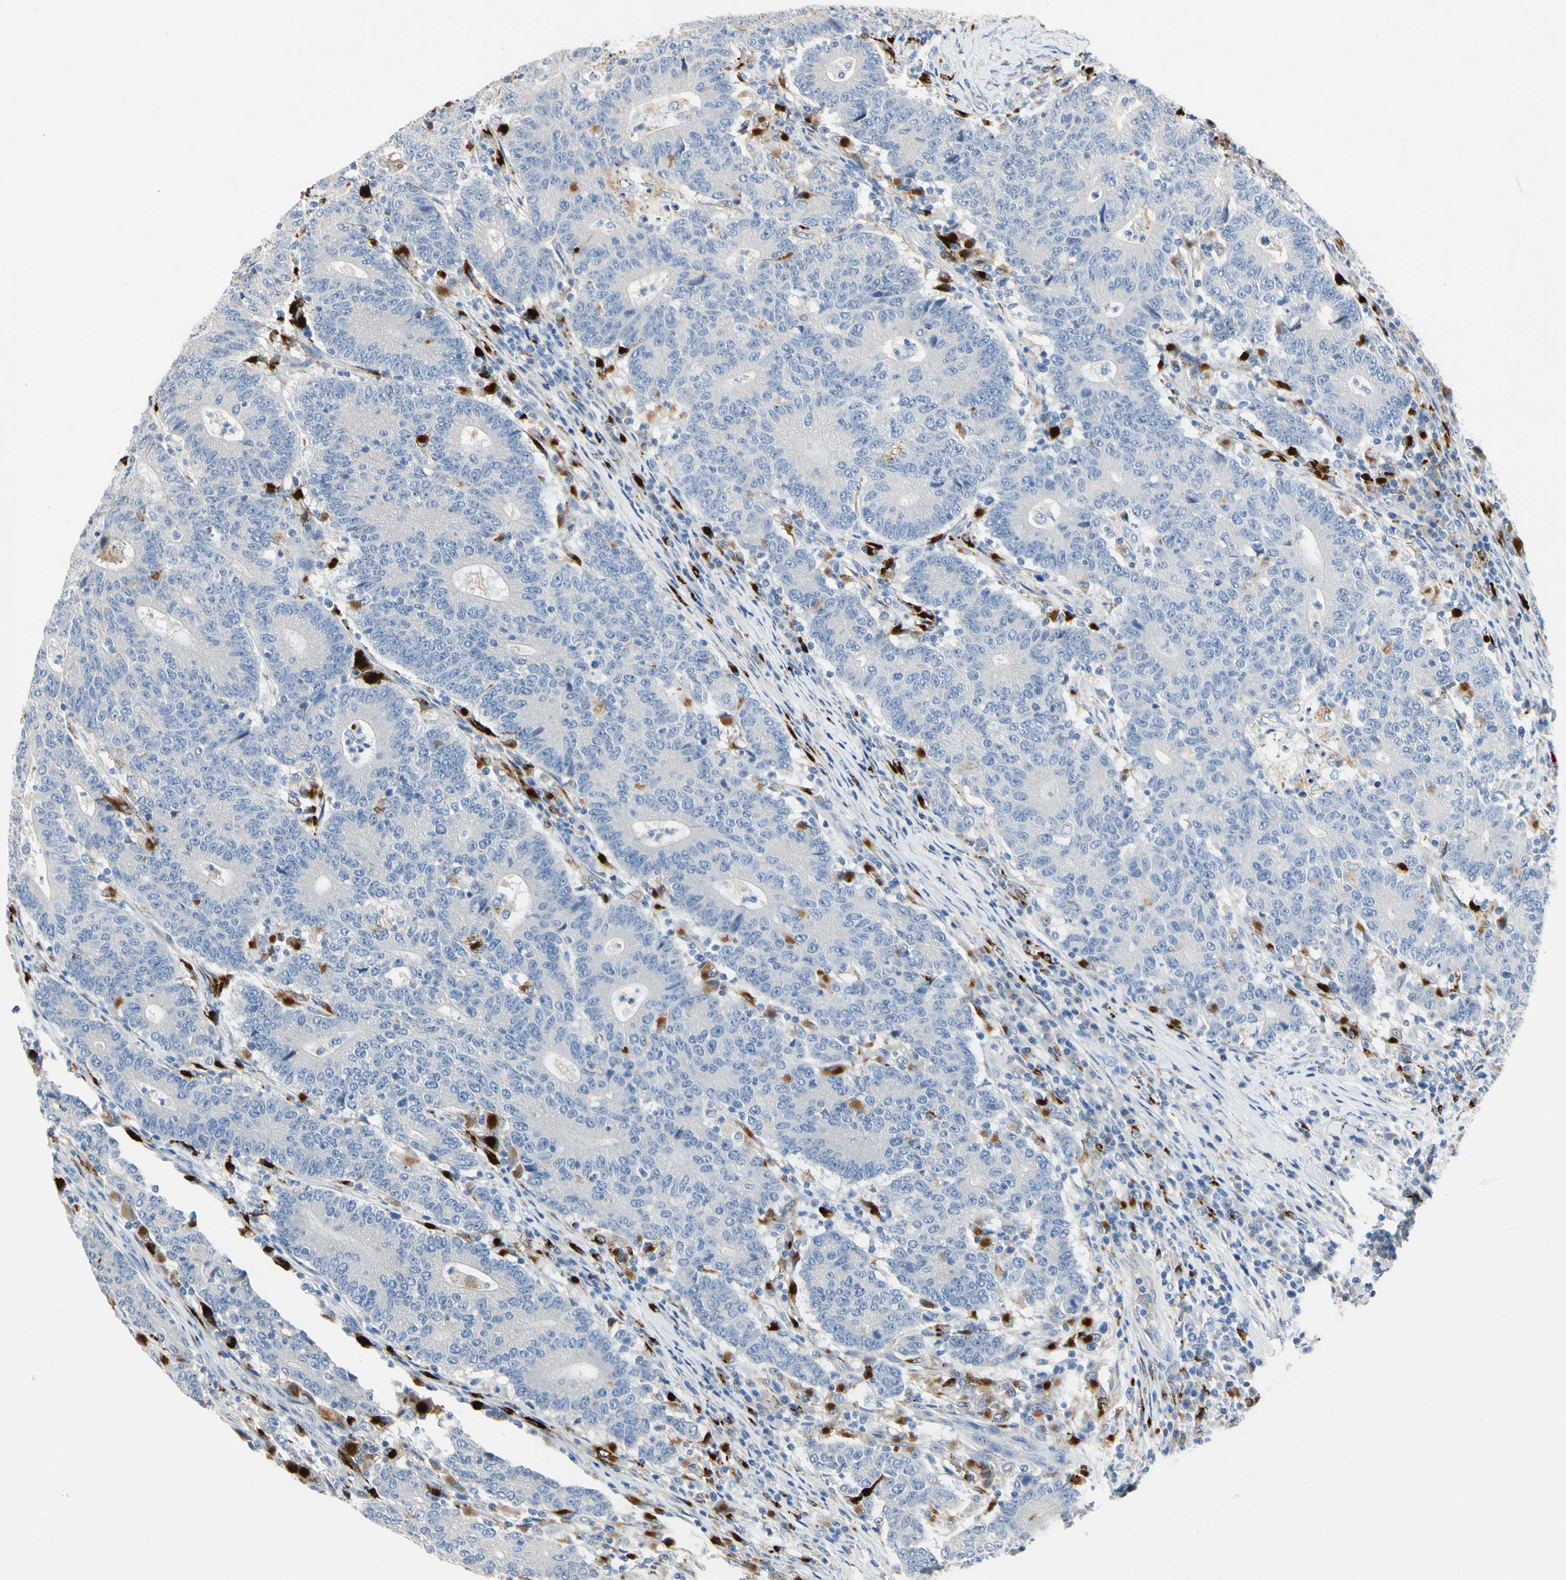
{"staining": {"intensity": "negative", "quantity": "none", "location": "none"}, "tissue": "colorectal cancer", "cell_type": "Tumor cells", "image_type": "cancer", "snomed": [{"axis": "morphology", "description": "Normal tissue, NOS"}, {"axis": "morphology", "description": "Adenocarcinoma, NOS"}, {"axis": "topography", "description": "Colon"}], "caption": "Adenocarcinoma (colorectal) stained for a protein using immunohistochemistry reveals no staining tumor cells.", "gene": "RETSAT", "patient": {"sex": "female", "age": 75}}